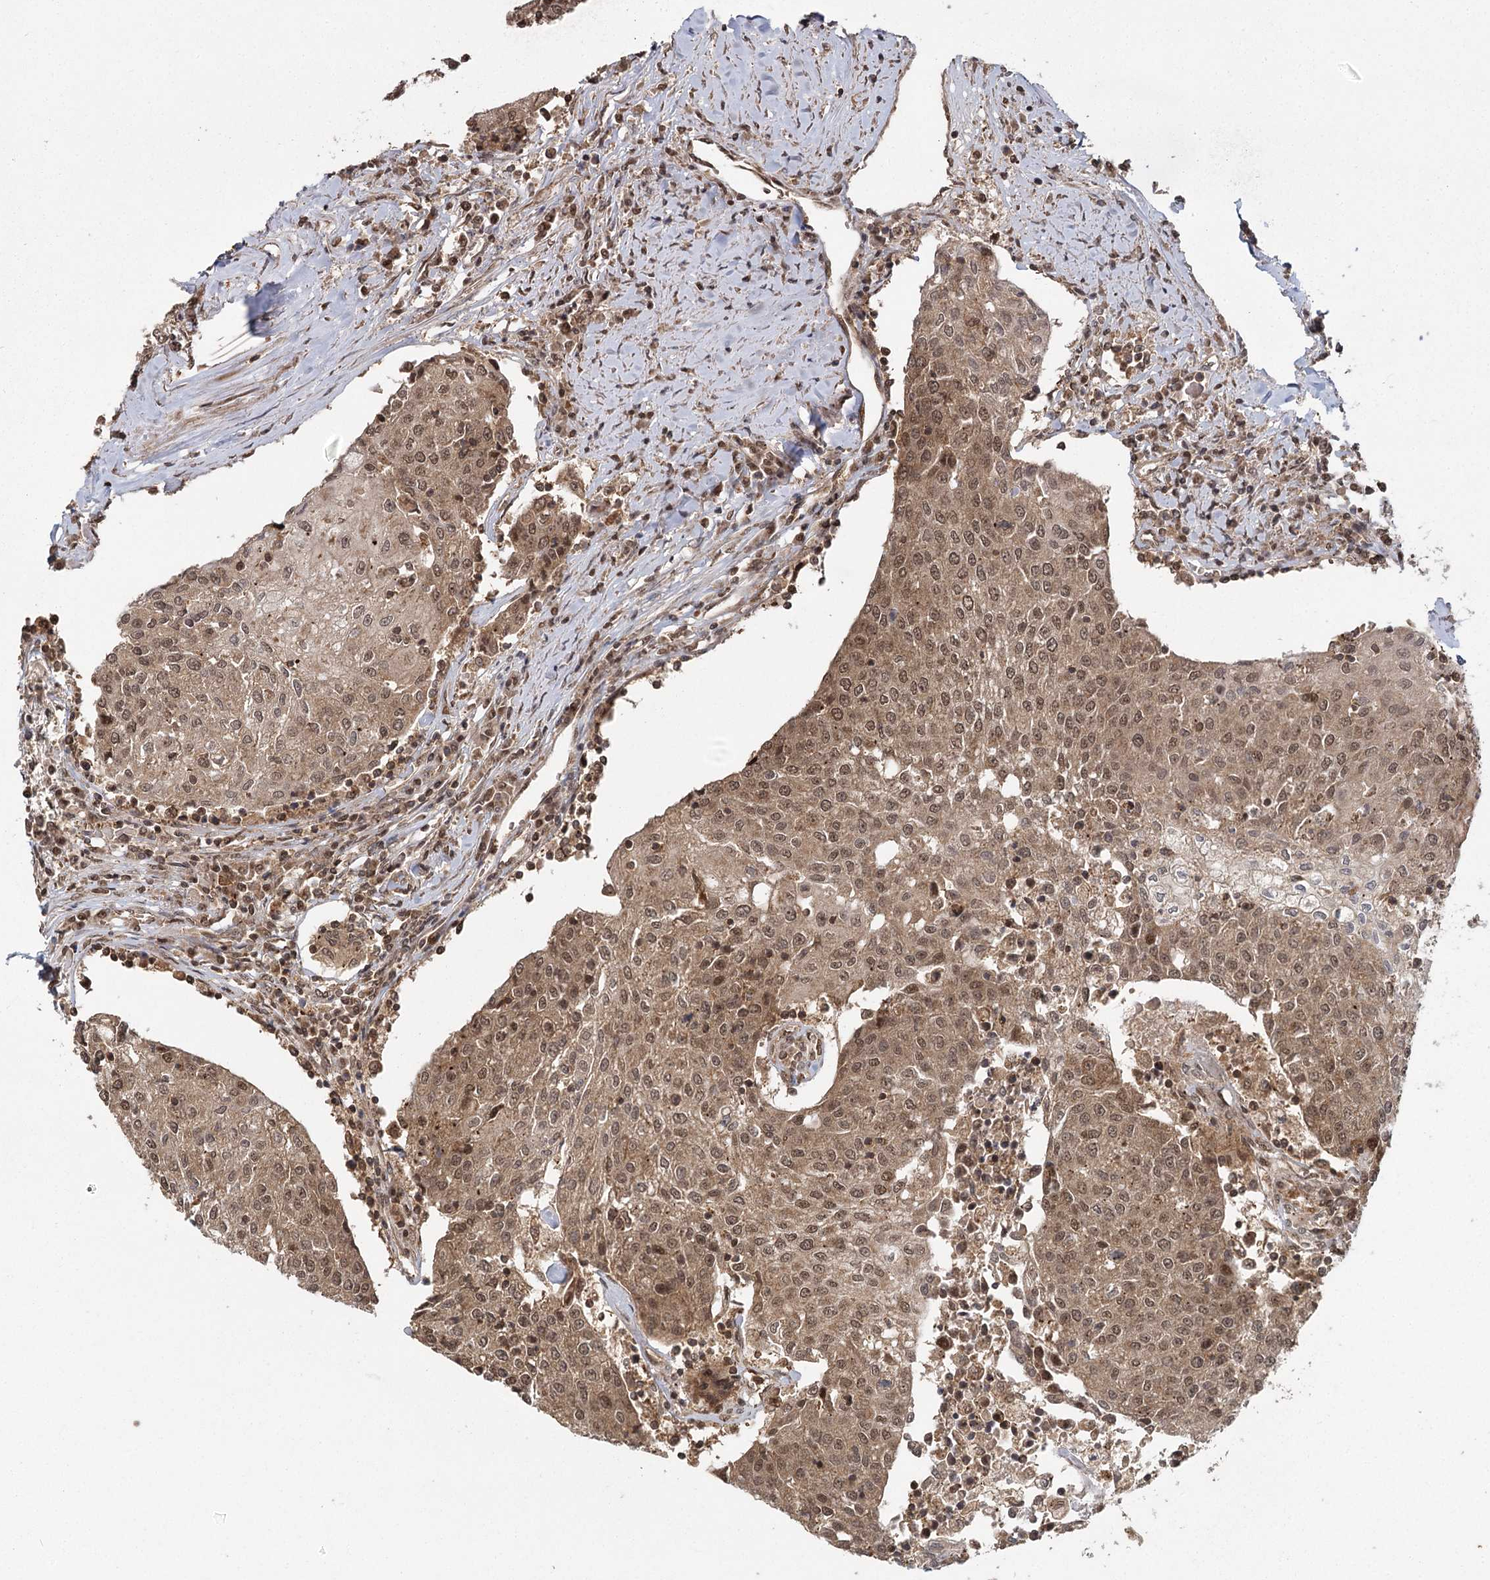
{"staining": {"intensity": "moderate", "quantity": ">75%", "location": "nuclear"}, "tissue": "urothelial cancer", "cell_type": "Tumor cells", "image_type": "cancer", "snomed": [{"axis": "morphology", "description": "Urothelial carcinoma, High grade"}, {"axis": "topography", "description": "Urinary bladder"}], "caption": "Tumor cells display medium levels of moderate nuclear positivity in approximately >75% of cells in urothelial cancer.", "gene": "MICU1", "patient": {"sex": "female", "age": 85}}